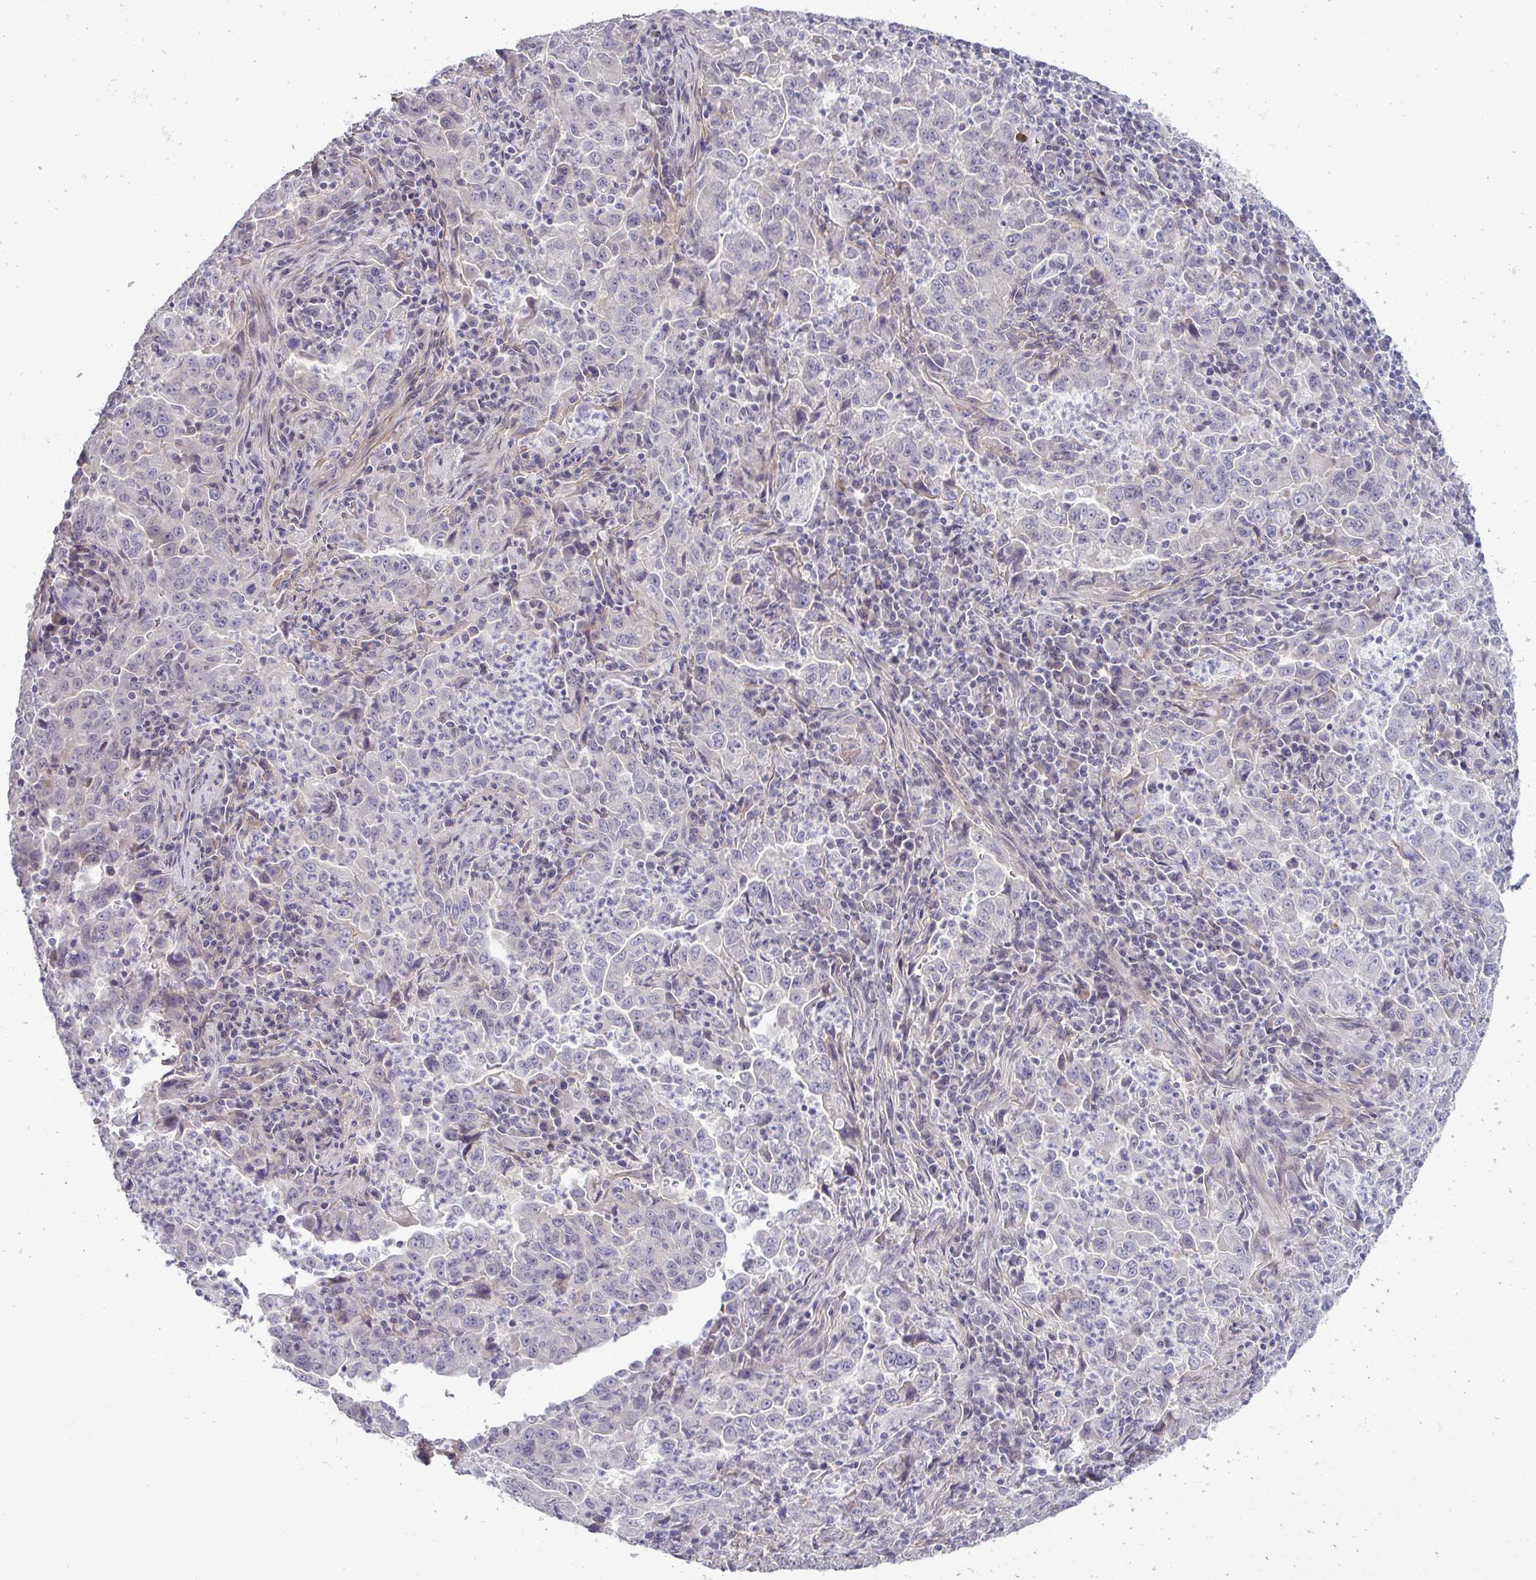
{"staining": {"intensity": "negative", "quantity": "none", "location": "none"}, "tissue": "lung cancer", "cell_type": "Tumor cells", "image_type": "cancer", "snomed": [{"axis": "morphology", "description": "Adenocarcinoma, NOS"}, {"axis": "topography", "description": "Lung"}], "caption": "Tumor cells show no significant expression in lung cancer.", "gene": "SLC30A3", "patient": {"sex": "male", "age": 67}}